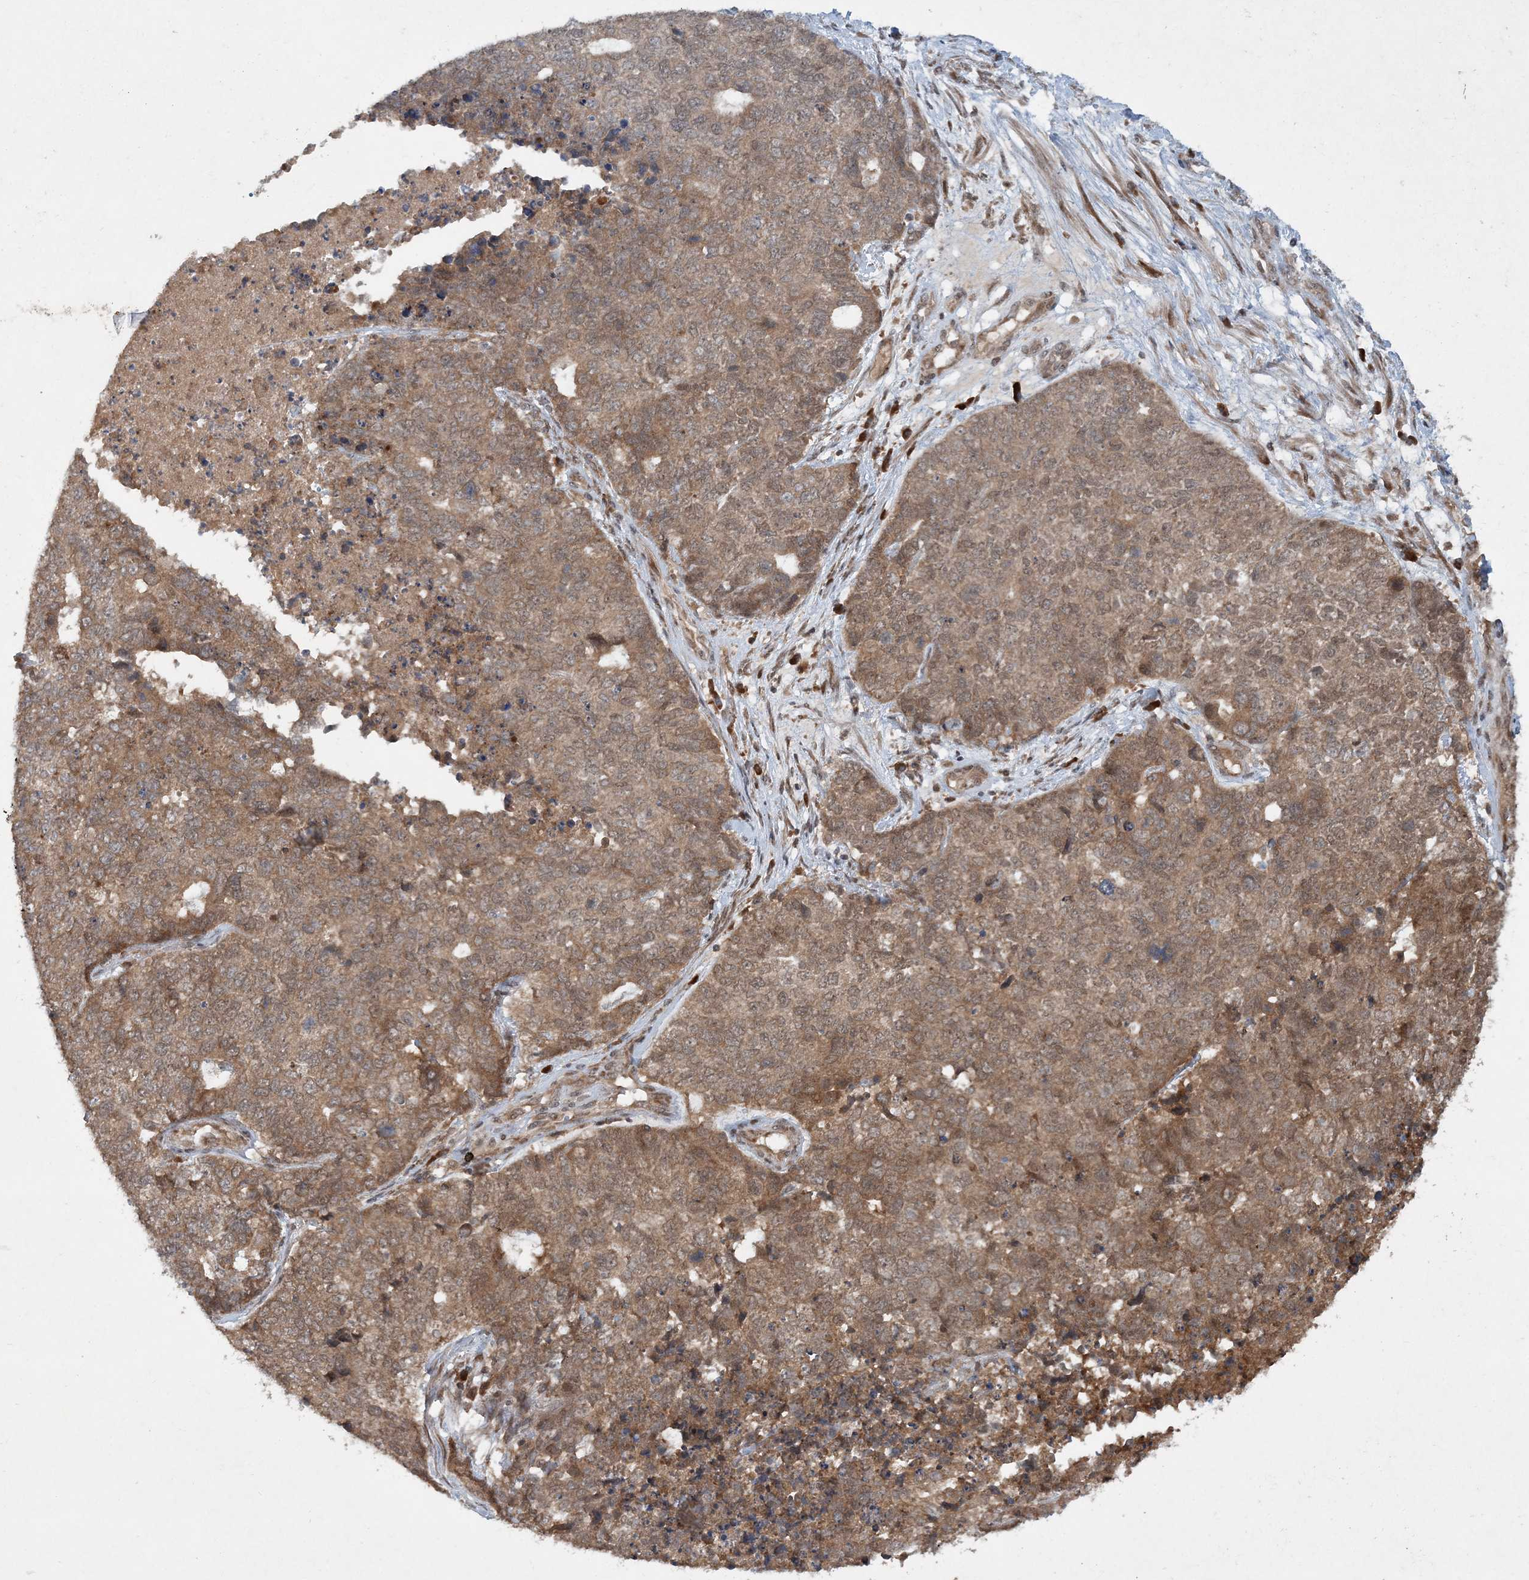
{"staining": {"intensity": "moderate", "quantity": ">75%", "location": "cytoplasmic/membranous"}, "tissue": "cervical cancer", "cell_type": "Tumor cells", "image_type": "cancer", "snomed": [{"axis": "morphology", "description": "Squamous cell carcinoma, NOS"}, {"axis": "topography", "description": "Cervix"}], "caption": "The histopathology image reveals immunohistochemical staining of cervical cancer (squamous cell carcinoma). There is moderate cytoplasmic/membranous staining is seen in approximately >75% of tumor cells. The staining was performed using DAB (3,3'-diaminobenzidine) to visualize the protein expression in brown, while the nuclei were stained in blue with hematoxylin (Magnification: 20x).", "gene": "UBR3", "patient": {"sex": "female", "age": 63}}